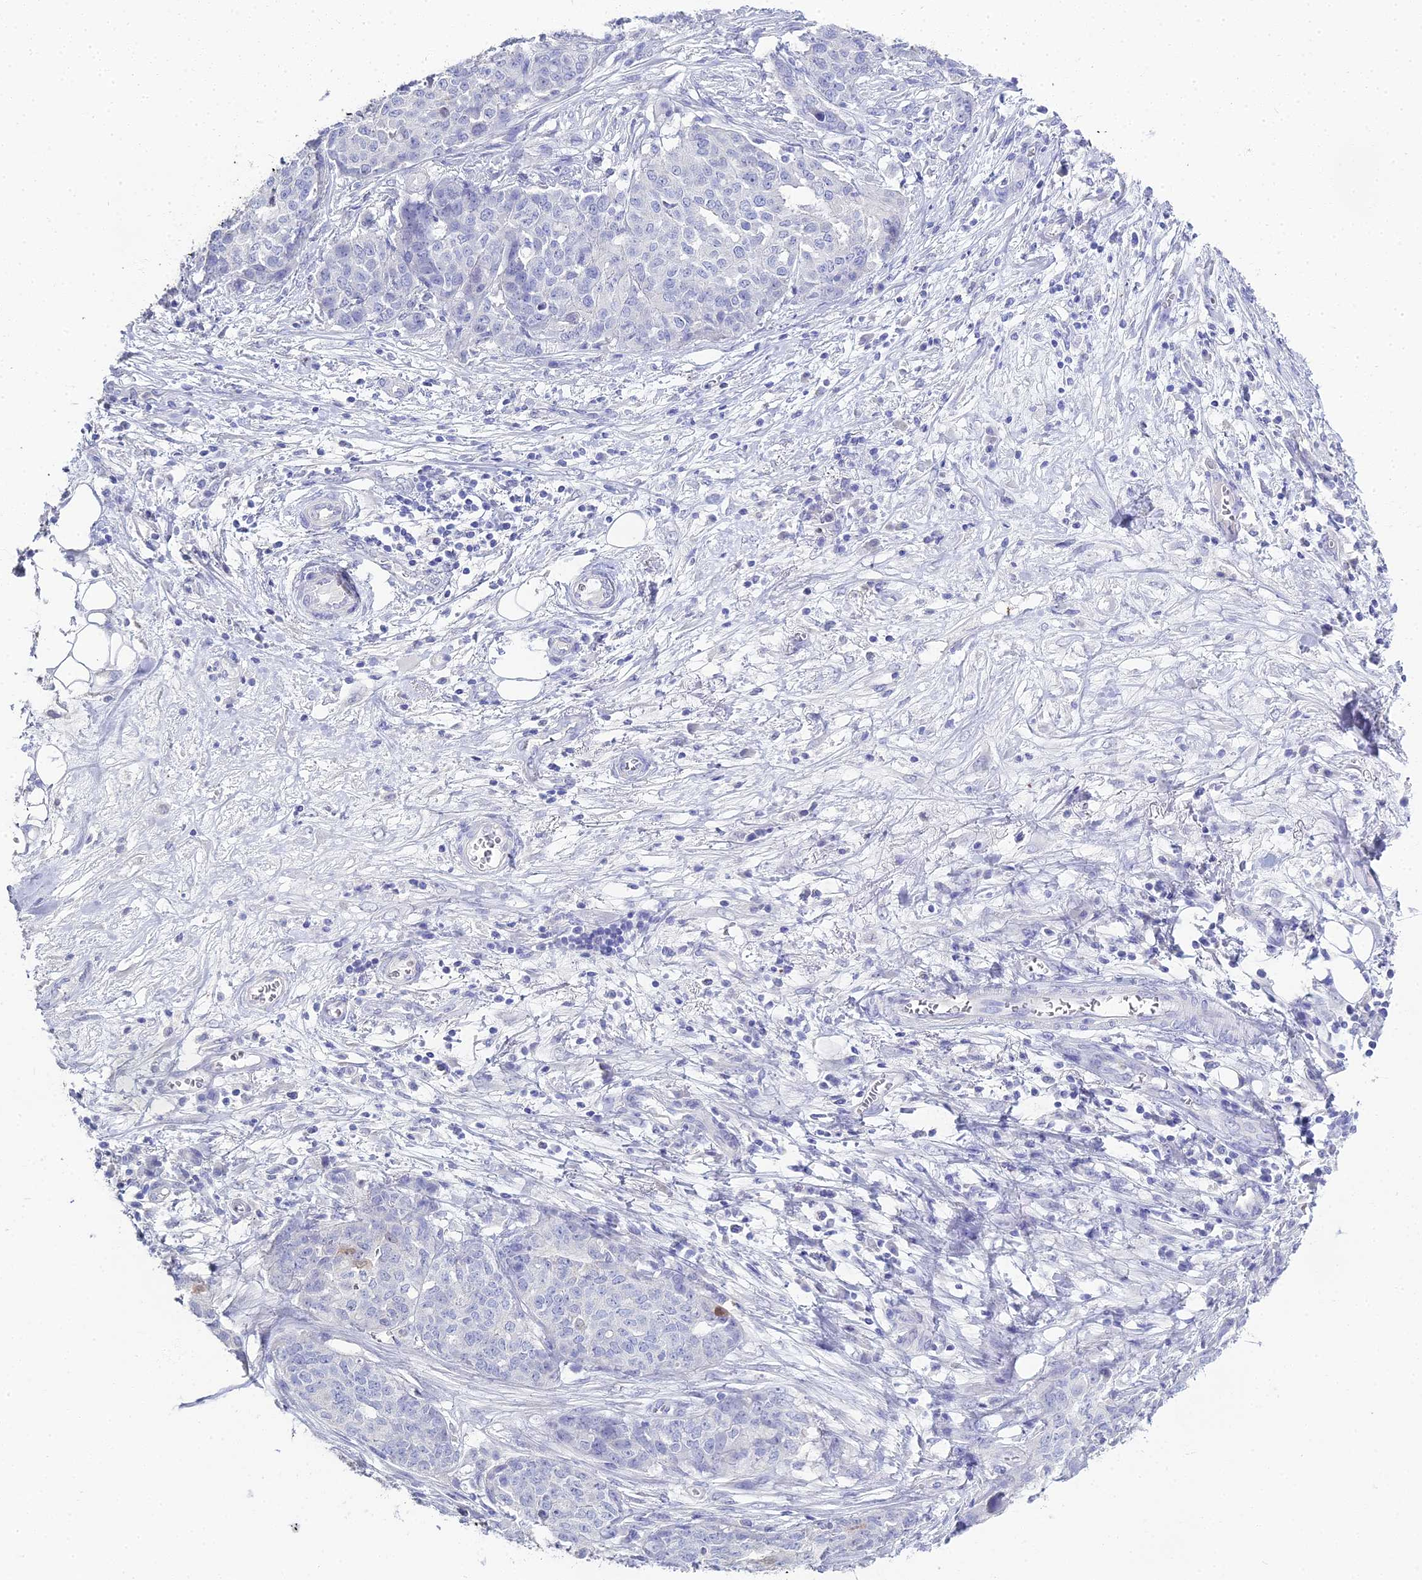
{"staining": {"intensity": "negative", "quantity": "none", "location": "none"}, "tissue": "ovarian cancer", "cell_type": "Tumor cells", "image_type": "cancer", "snomed": [{"axis": "morphology", "description": "Cystadenocarcinoma, serous, NOS"}, {"axis": "topography", "description": "Soft tissue"}, {"axis": "topography", "description": "Ovary"}], "caption": "There is no significant expression in tumor cells of ovarian cancer (serous cystadenocarcinoma). Nuclei are stained in blue.", "gene": "S100A7", "patient": {"sex": "female", "age": 57}}